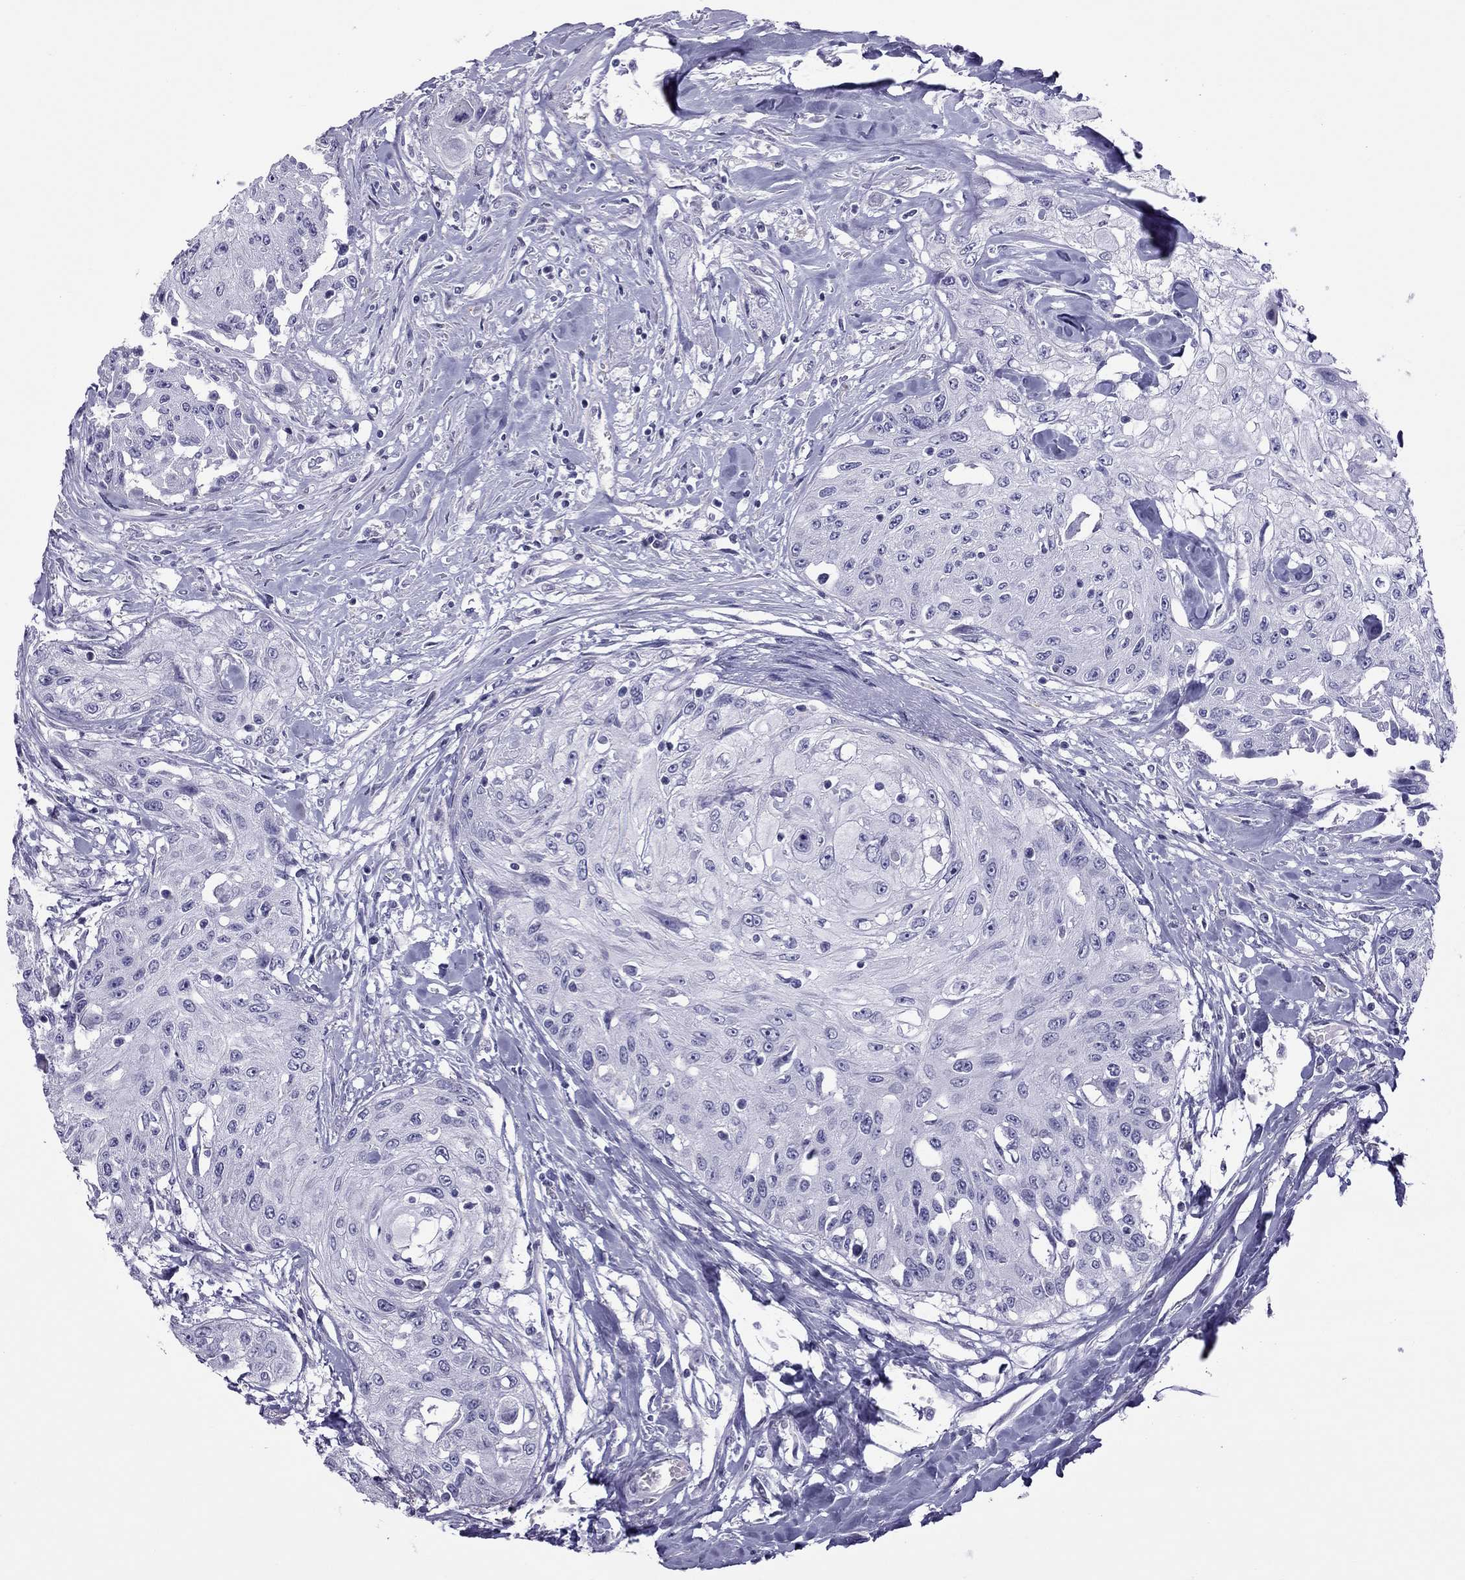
{"staining": {"intensity": "negative", "quantity": "none", "location": "none"}, "tissue": "head and neck cancer", "cell_type": "Tumor cells", "image_type": "cancer", "snomed": [{"axis": "morphology", "description": "Normal tissue, NOS"}, {"axis": "morphology", "description": "Squamous cell carcinoma, NOS"}, {"axis": "topography", "description": "Oral tissue"}, {"axis": "topography", "description": "Peripheral nerve tissue"}, {"axis": "topography", "description": "Head-Neck"}], "caption": "A micrograph of head and neck squamous cell carcinoma stained for a protein demonstrates no brown staining in tumor cells. Nuclei are stained in blue.", "gene": "TEX14", "patient": {"sex": "female", "age": 59}}